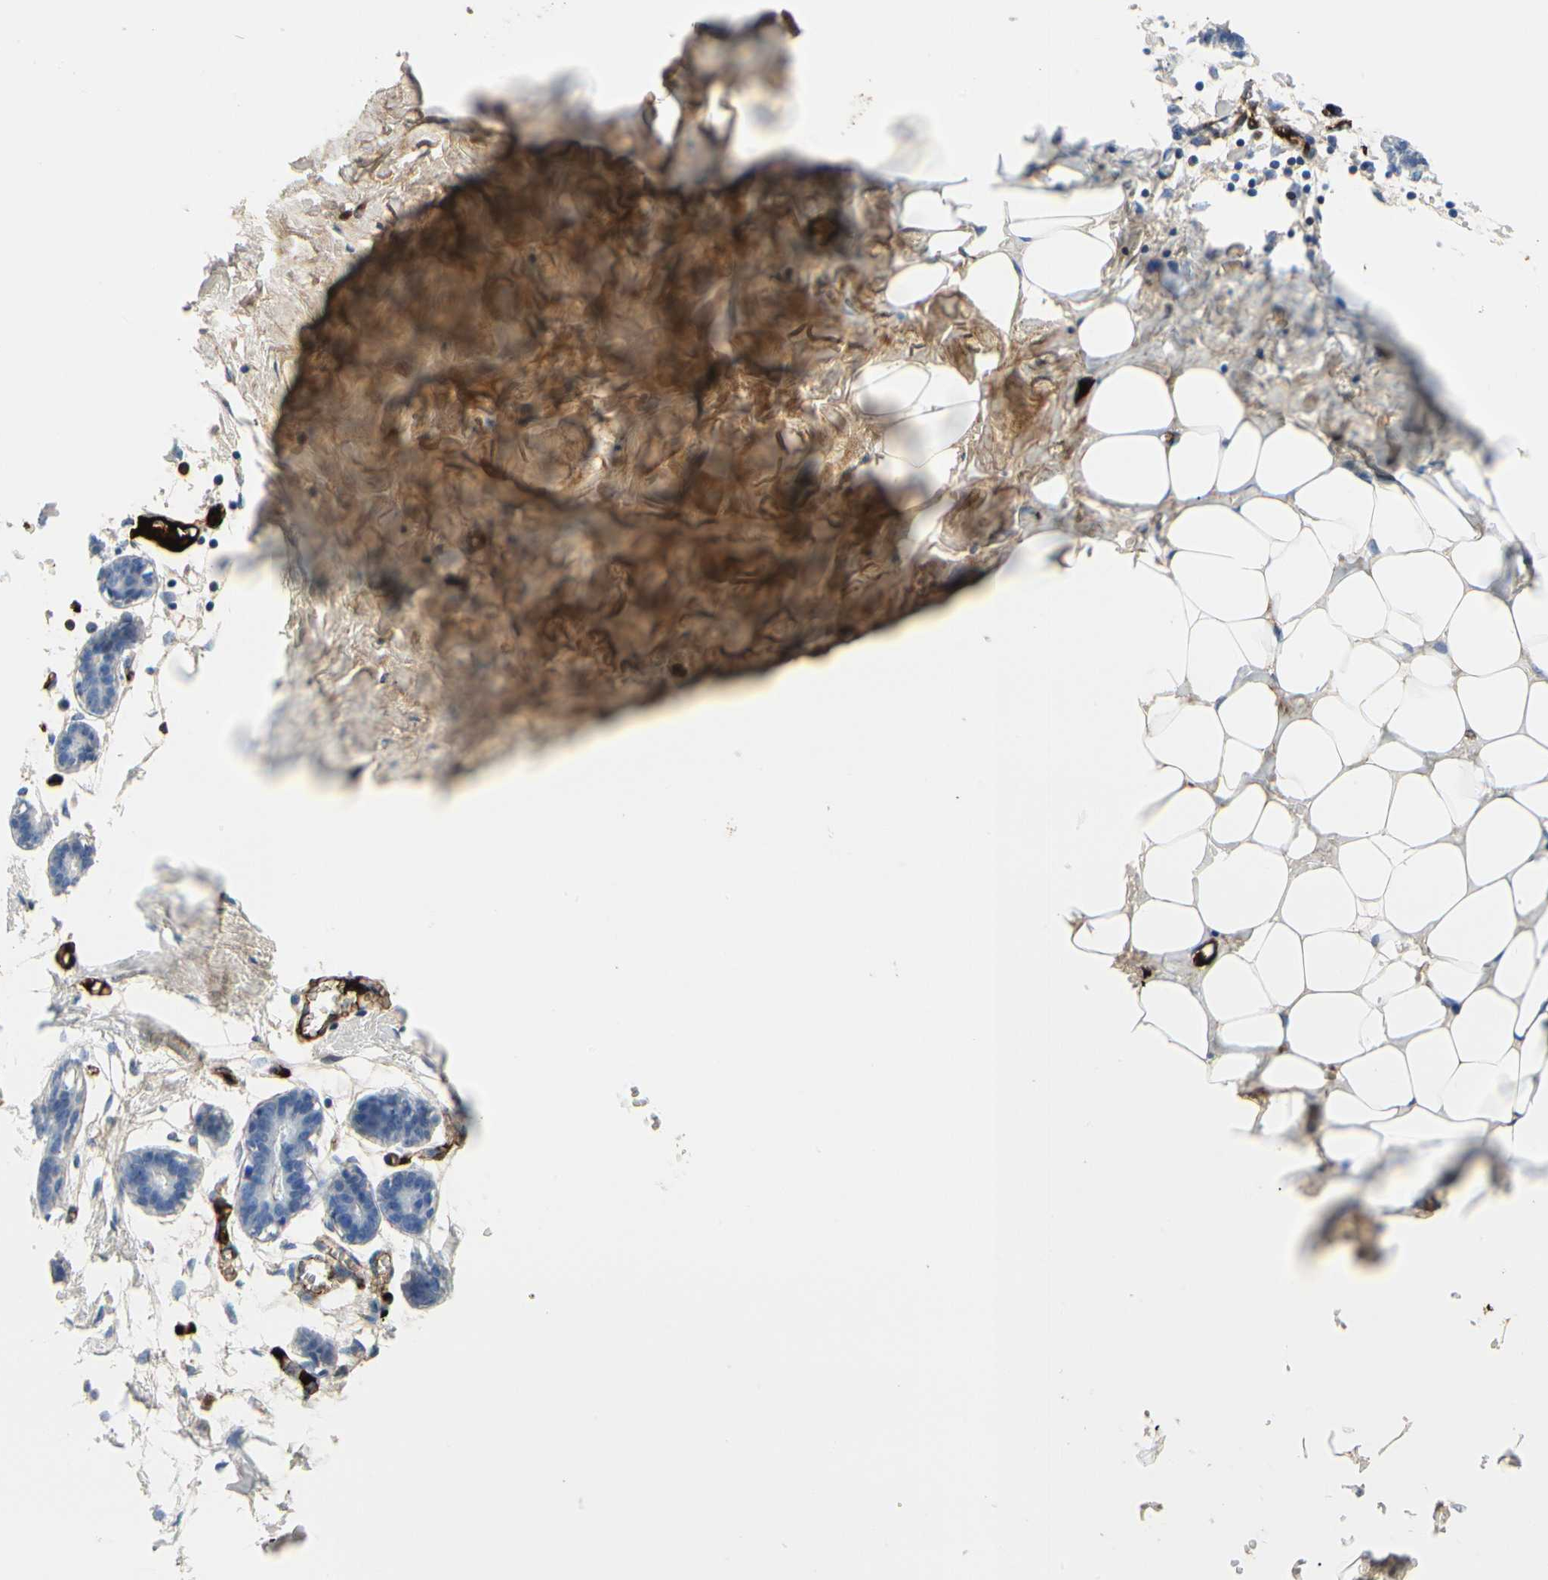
{"staining": {"intensity": "moderate", "quantity": "<25%", "location": "cytoplasmic/membranous"}, "tissue": "breast", "cell_type": "Adipocytes", "image_type": "normal", "snomed": [{"axis": "morphology", "description": "Normal tissue, NOS"}, {"axis": "topography", "description": "Breast"}], "caption": "Human breast stained for a protein (brown) shows moderate cytoplasmic/membranous positive expression in approximately <25% of adipocytes.", "gene": "FGB", "patient": {"sex": "female", "age": 27}}